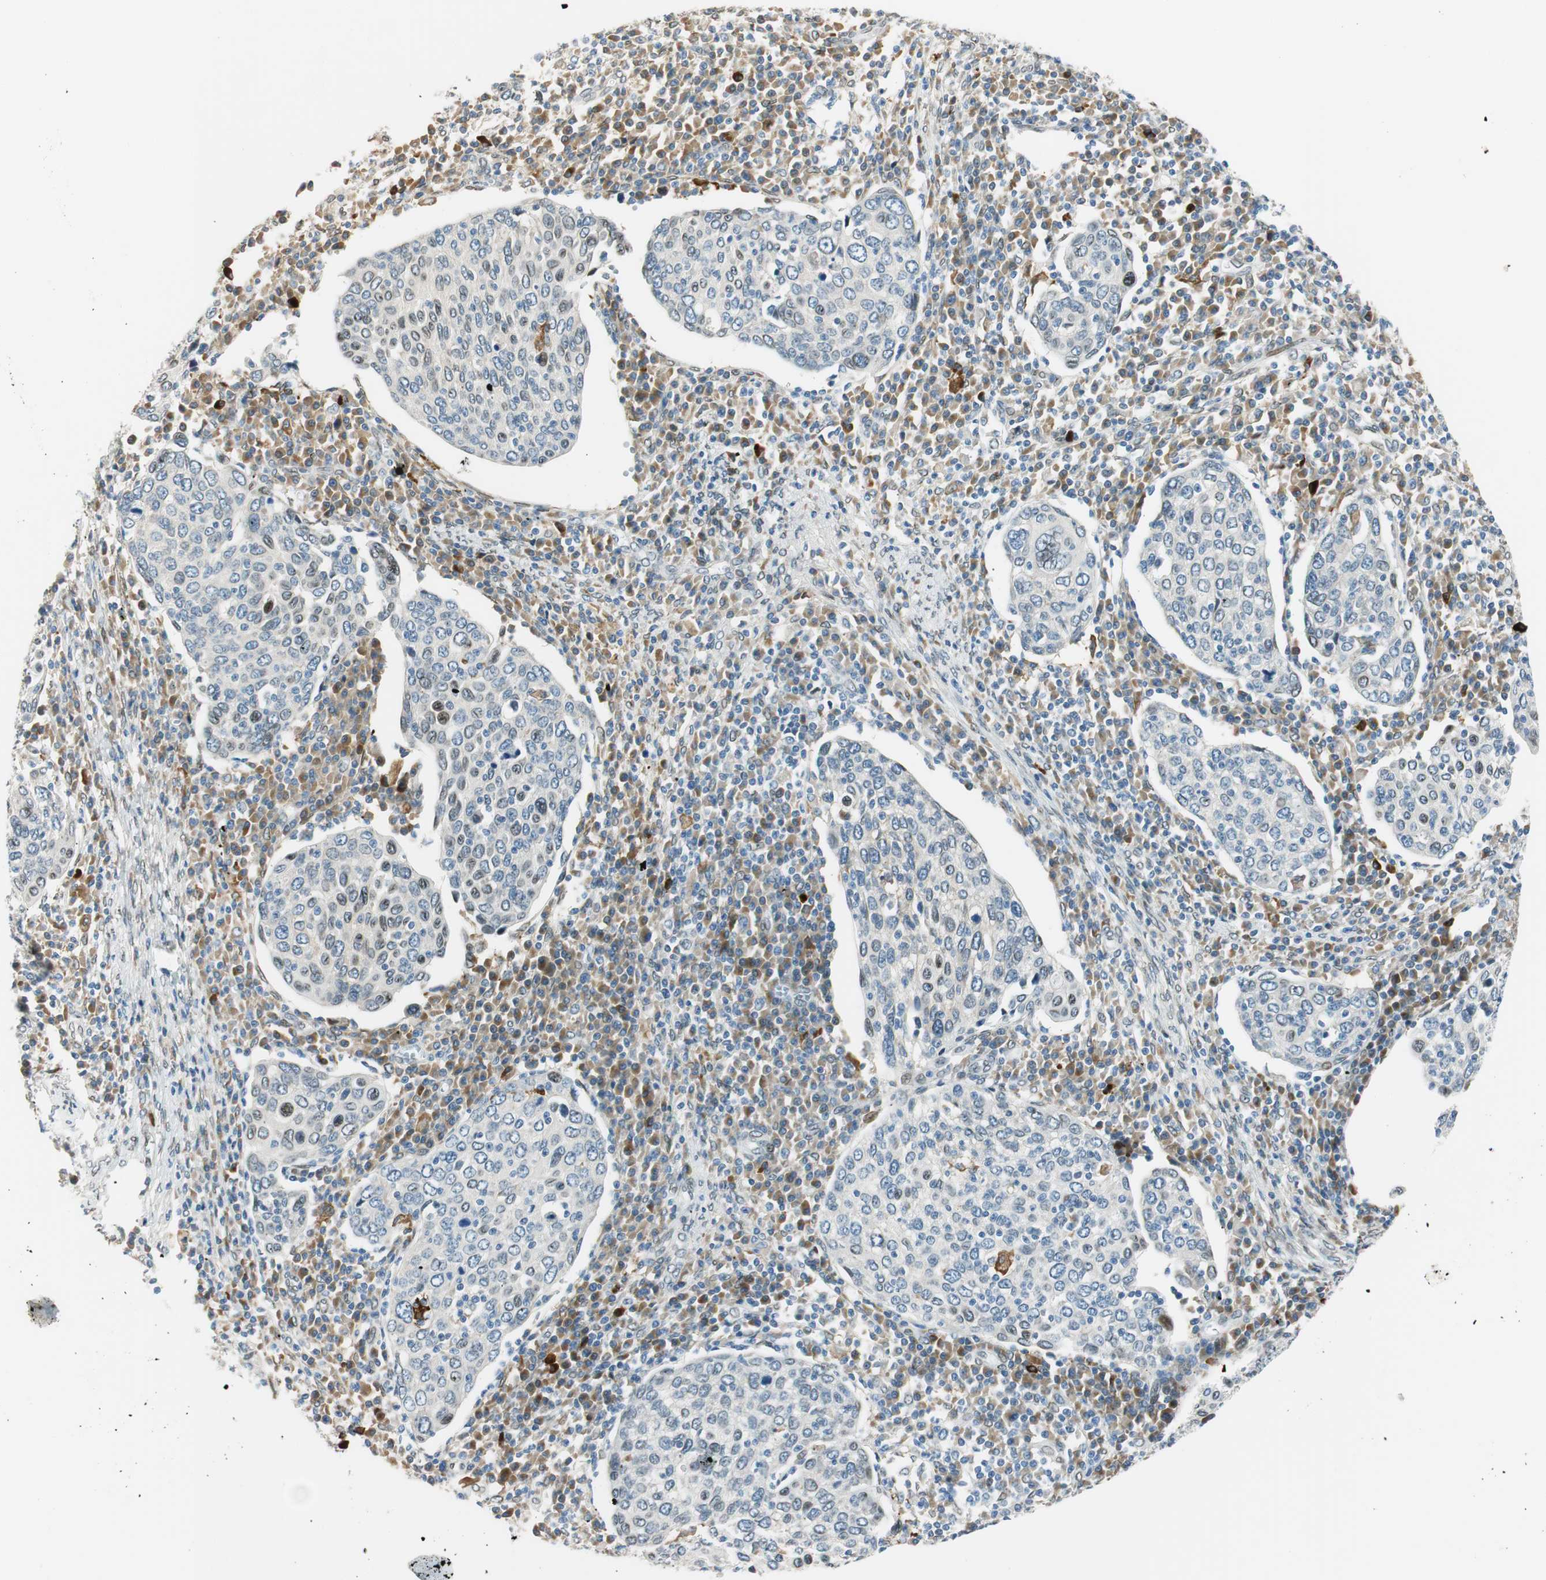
{"staining": {"intensity": "negative", "quantity": "none", "location": "none"}, "tissue": "cervical cancer", "cell_type": "Tumor cells", "image_type": "cancer", "snomed": [{"axis": "morphology", "description": "Squamous cell carcinoma, NOS"}, {"axis": "topography", "description": "Cervix"}], "caption": "The micrograph demonstrates no staining of tumor cells in cervical cancer (squamous cell carcinoma). Nuclei are stained in blue.", "gene": "TMEM260", "patient": {"sex": "female", "age": 40}}